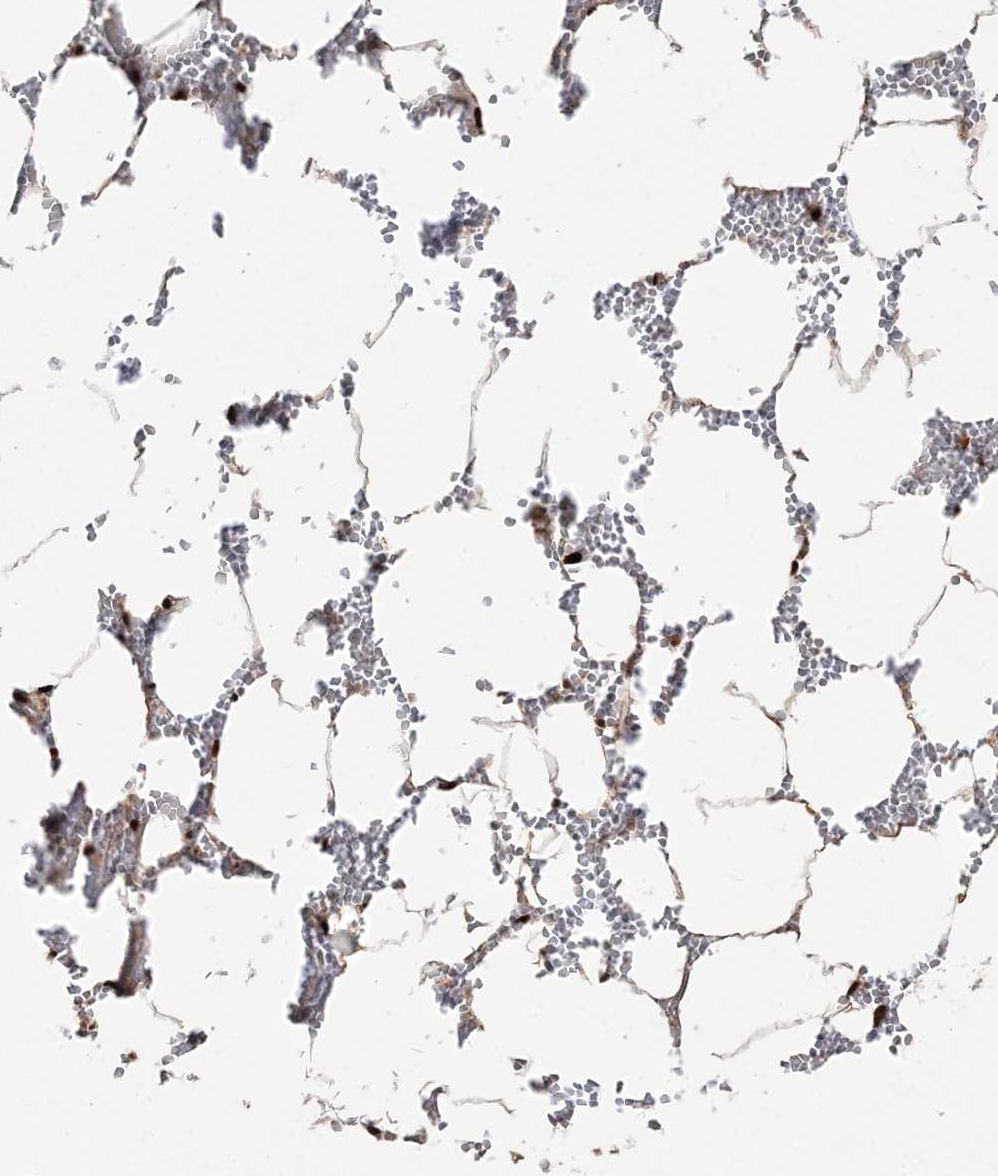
{"staining": {"intensity": "moderate", "quantity": "25%-75%", "location": "nuclear"}, "tissue": "bone marrow", "cell_type": "Hematopoietic cells", "image_type": "normal", "snomed": [{"axis": "morphology", "description": "Normal tissue, NOS"}, {"axis": "topography", "description": "Bone marrow"}], "caption": "IHC (DAB (3,3'-diaminobenzidine)) staining of normal bone marrow displays moderate nuclear protein staining in about 25%-75% of hematopoietic cells. (Stains: DAB (3,3'-diaminobenzidine) in brown, nuclei in blue, Microscopy: brightfield microscopy at high magnification).", "gene": "RBM10", "patient": {"sex": "male", "age": 70}}